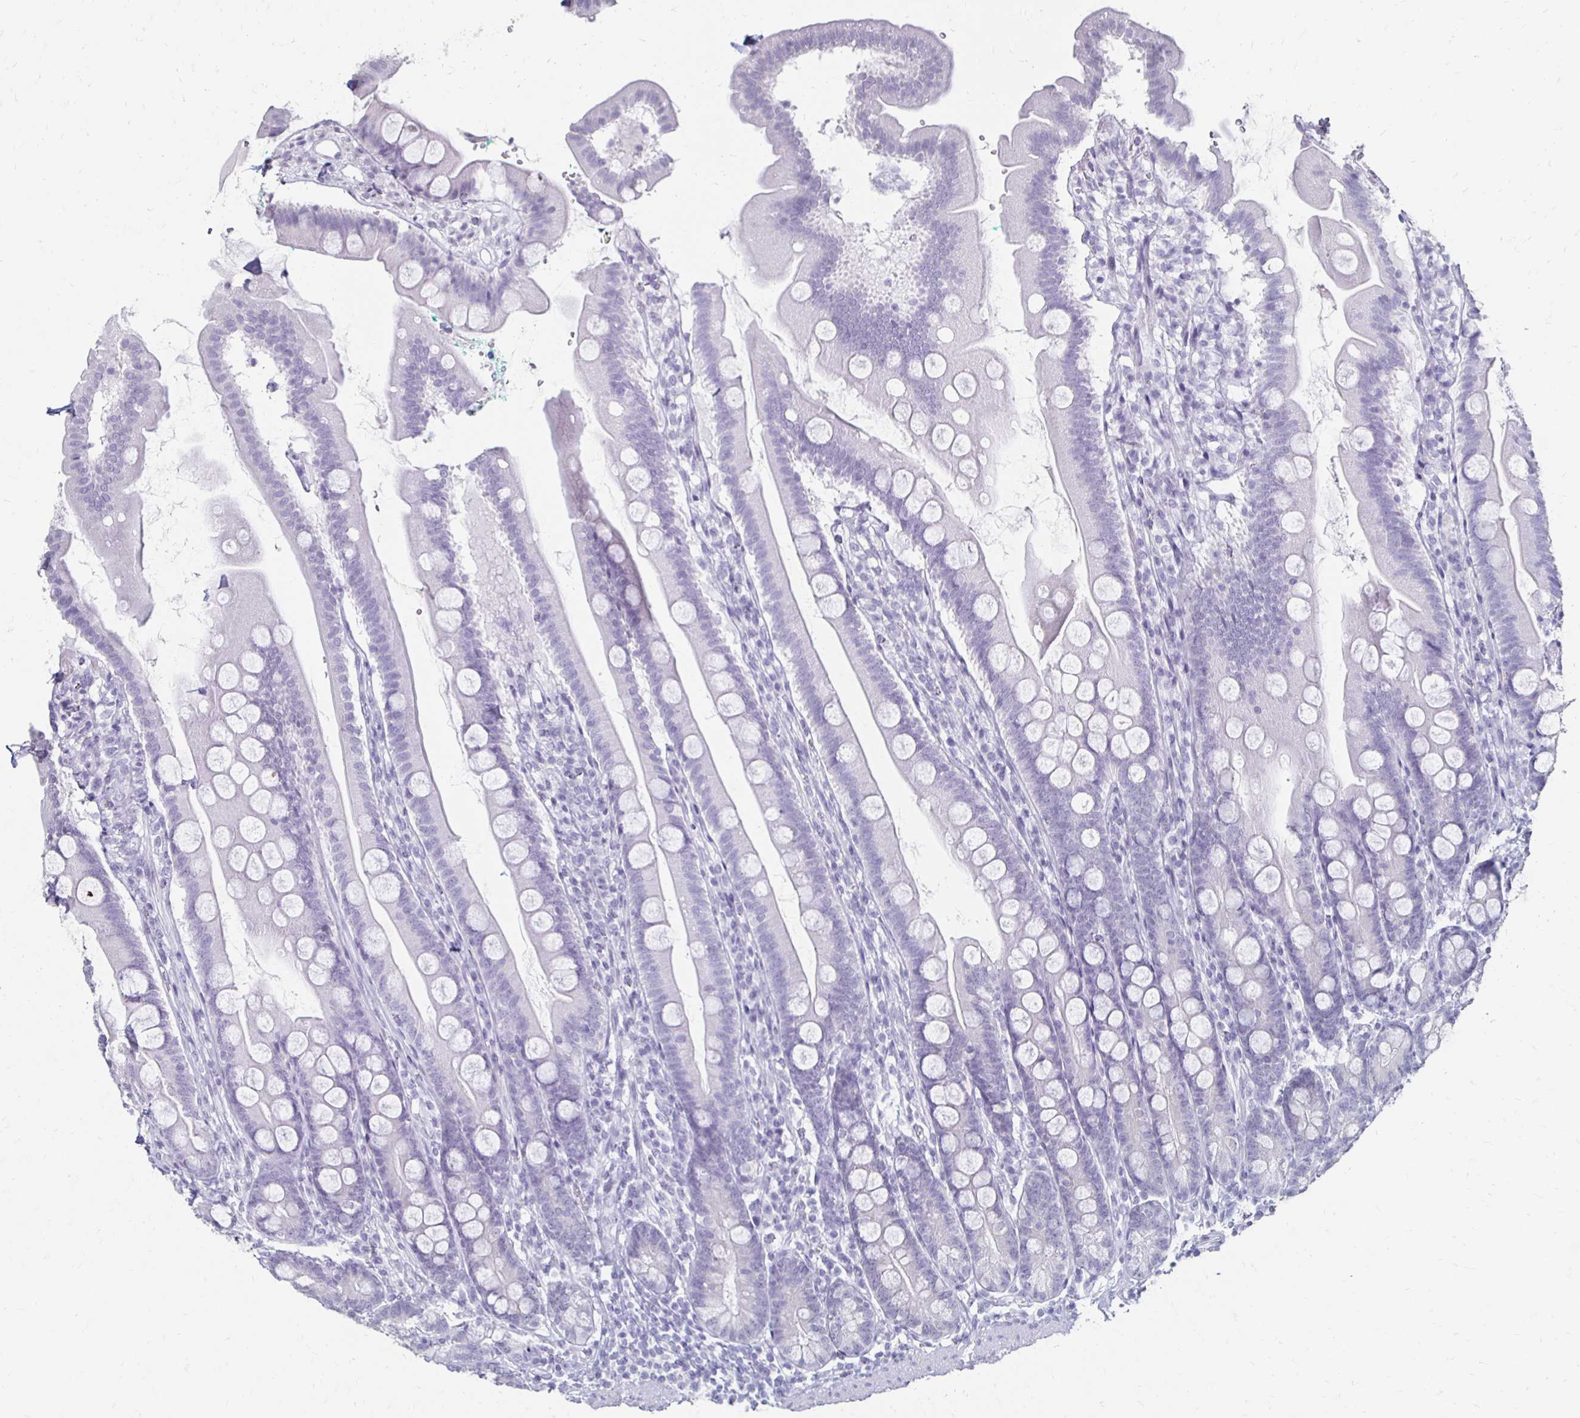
{"staining": {"intensity": "negative", "quantity": "none", "location": "none"}, "tissue": "duodenum", "cell_type": "Glandular cells", "image_type": "normal", "snomed": [{"axis": "morphology", "description": "Normal tissue, NOS"}, {"axis": "topography", "description": "Duodenum"}], "caption": "A high-resolution micrograph shows immunohistochemistry (IHC) staining of normal duodenum, which shows no significant staining in glandular cells.", "gene": "TOMM34", "patient": {"sex": "female", "age": 67}}